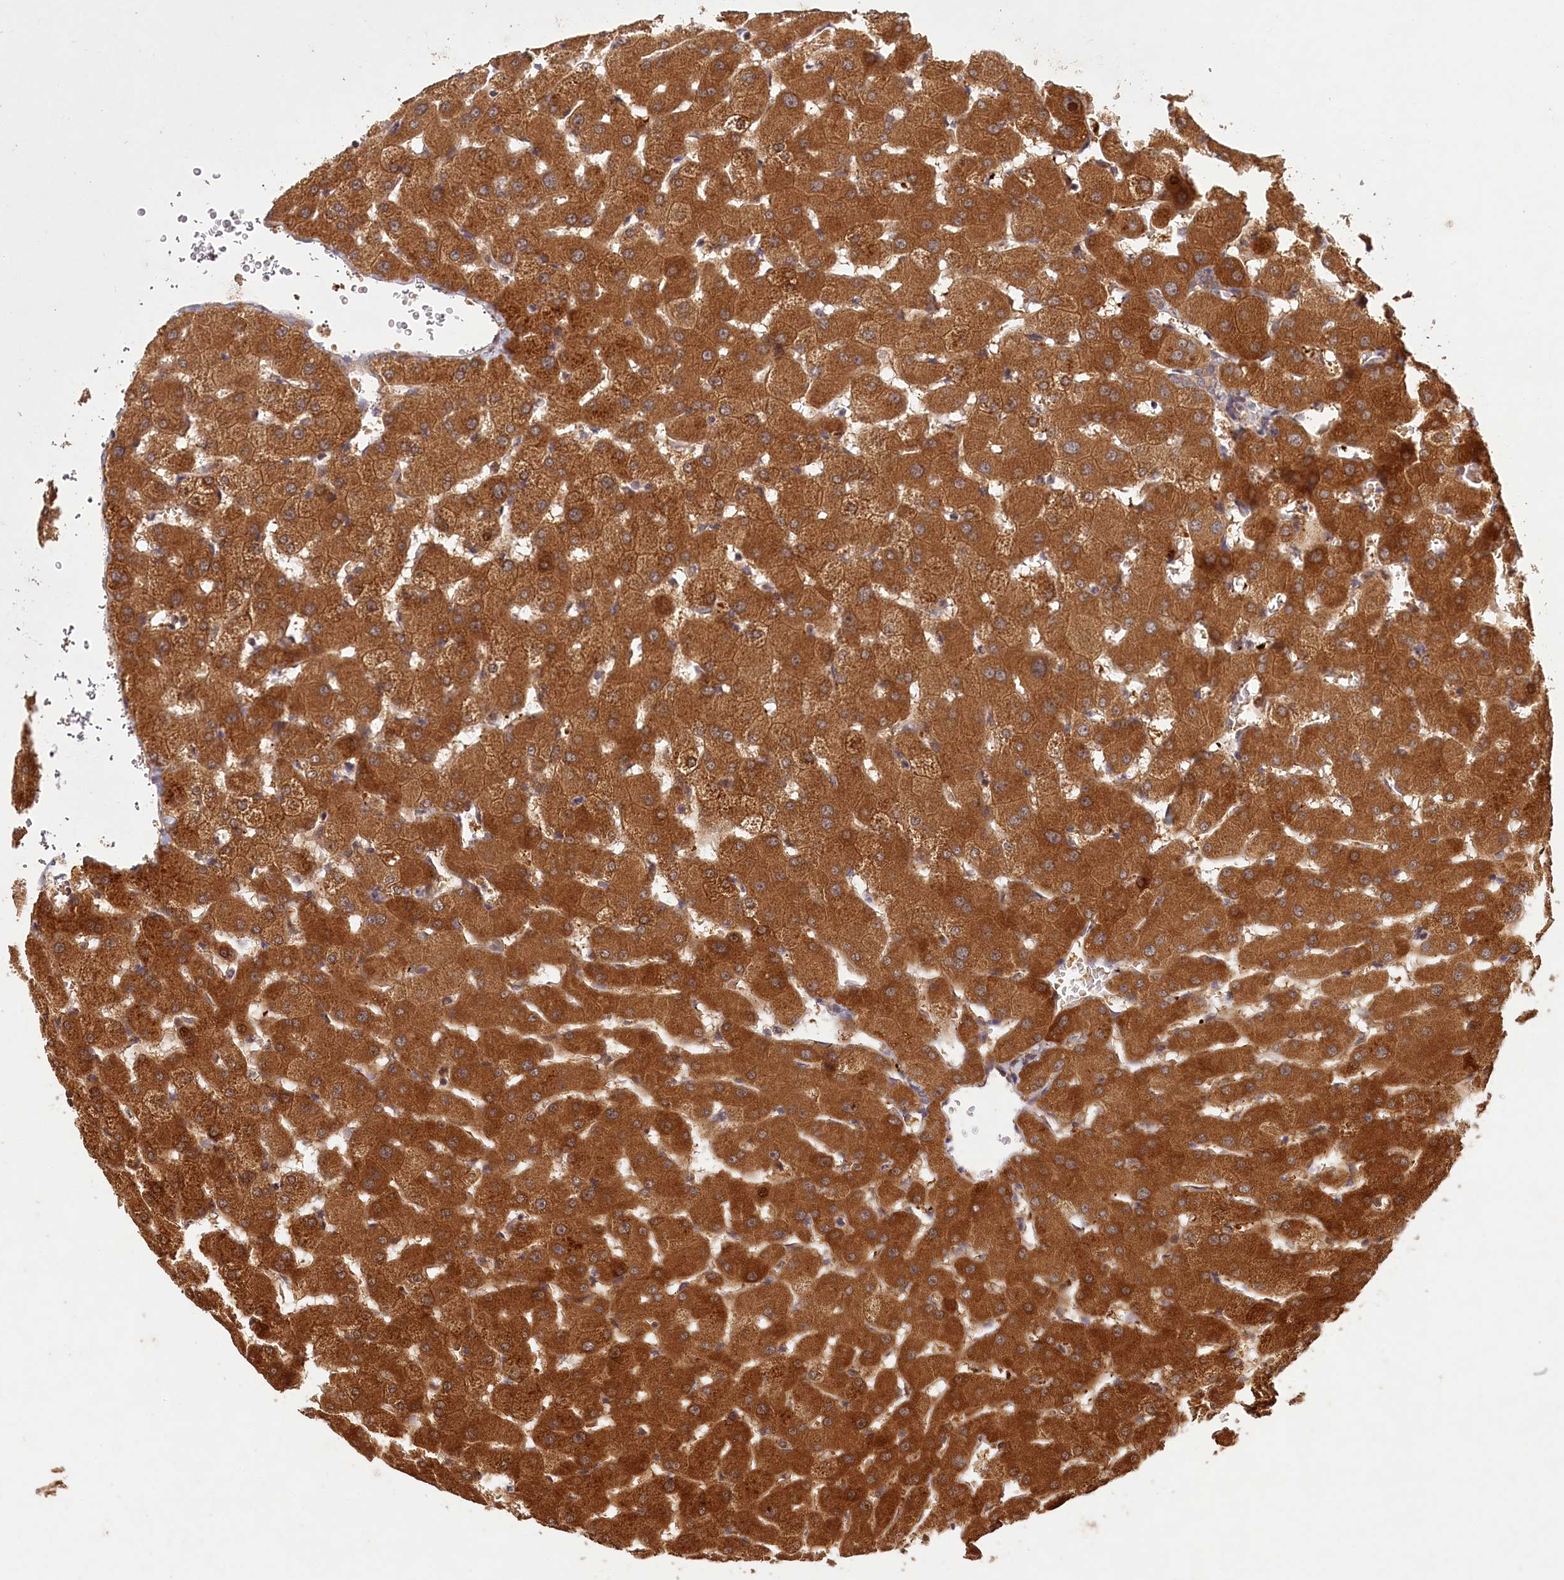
{"staining": {"intensity": "moderate", "quantity": ">75%", "location": "cytoplasmic/membranous"}, "tissue": "liver", "cell_type": "Cholangiocytes", "image_type": "normal", "snomed": [{"axis": "morphology", "description": "Normal tissue, NOS"}, {"axis": "topography", "description": "Liver"}], "caption": "Immunohistochemistry (DAB) staining of normal human liver shows moderate cytoplasmic/membranous protein staining in about >75% of cholangiocytes. The staining is performed using DAB (3,3'-diaminobenzidine) brown chromogen to label protein expression. The nuclei are counter-stained blue using hematoxylin.", "gene": "LSS", "patient": {"sex": "female", "age": 63}}